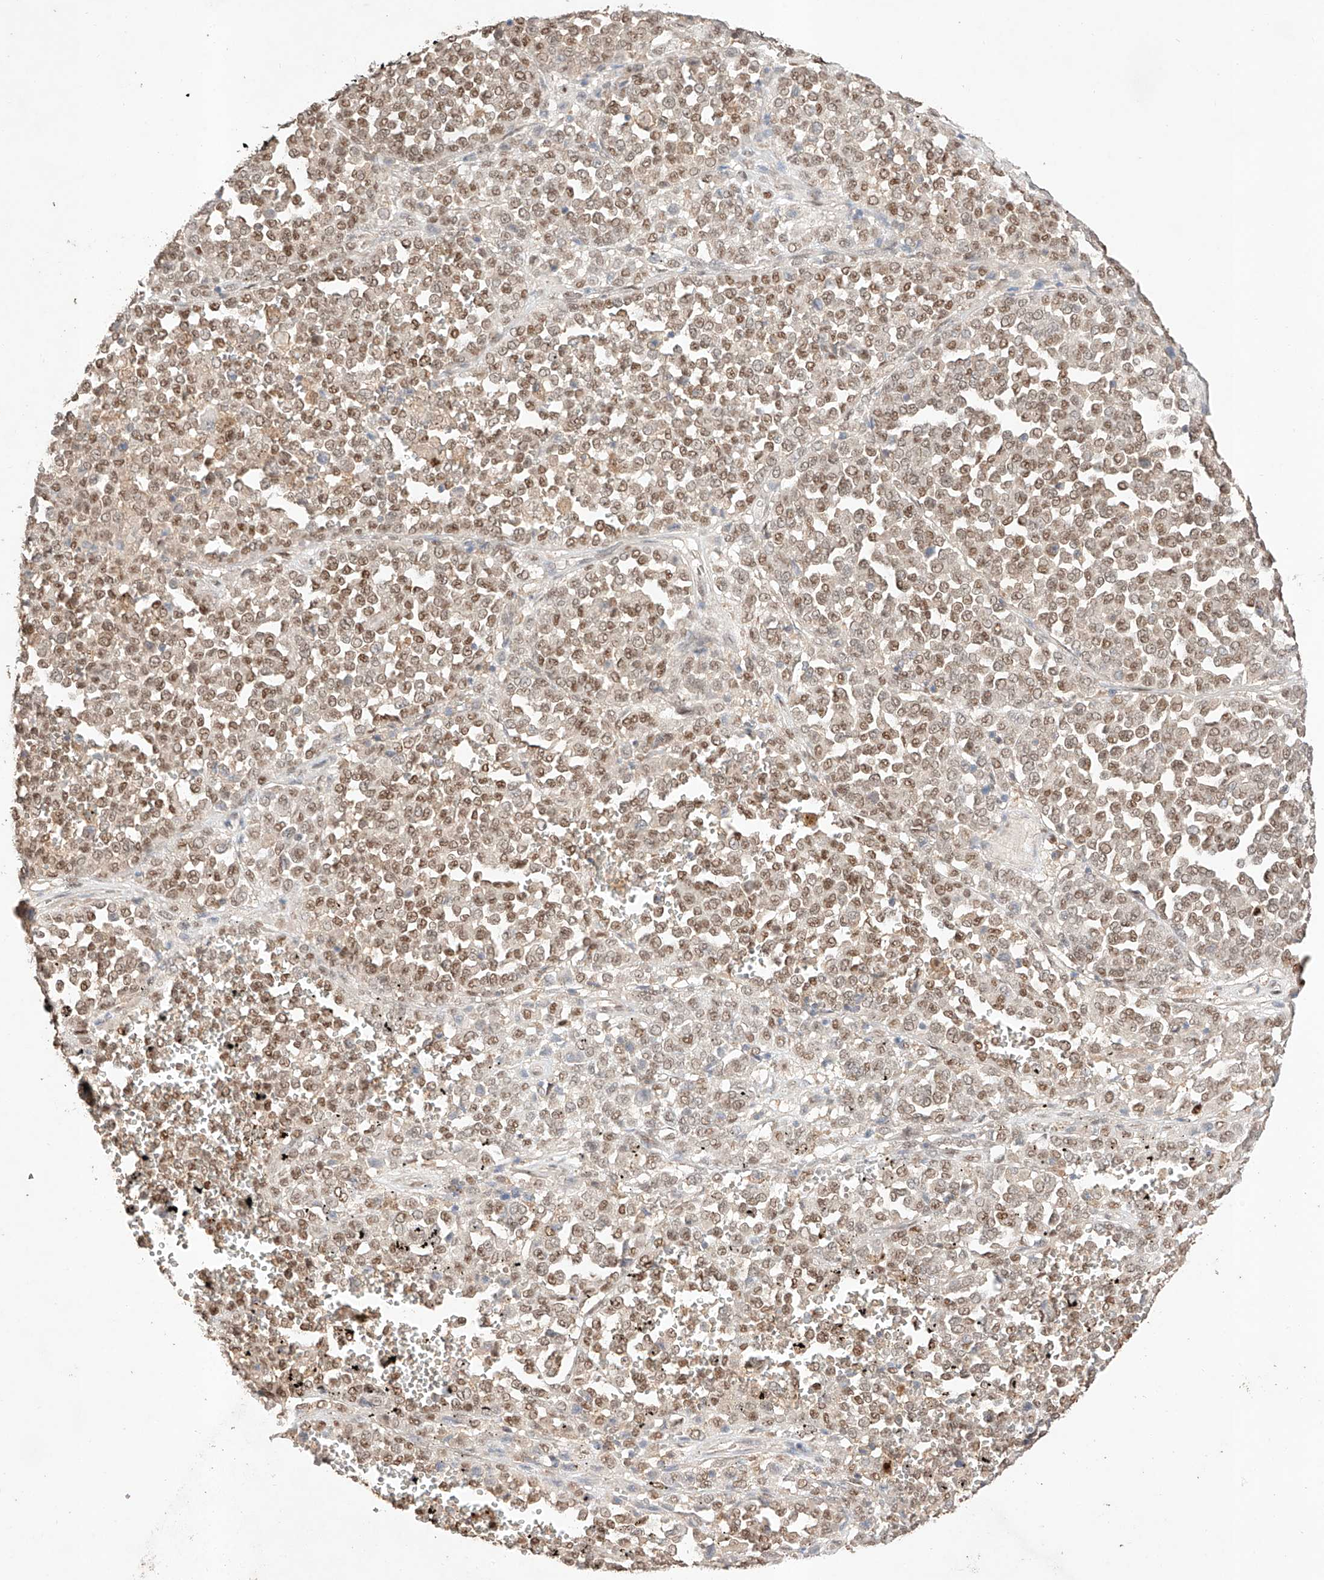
{"staining": {"intensity": "moderate", "quantity": ">75%", "location": "nuclear"}, "tissue": "melanoma", "cell_type": "Tumor cells", "image_type": "cancer", "snomed": [{"axis": "morphology", "description": "Malignant melanoma, Metastatic site"}, {"axis": "topography", "description": "Pancreas"}], "caption": "Moderate nuclear staining is present in about >75% of tumor cells in melanoma.", "gene": "APIP", "patient": {"sex": "female", "age": 30}}